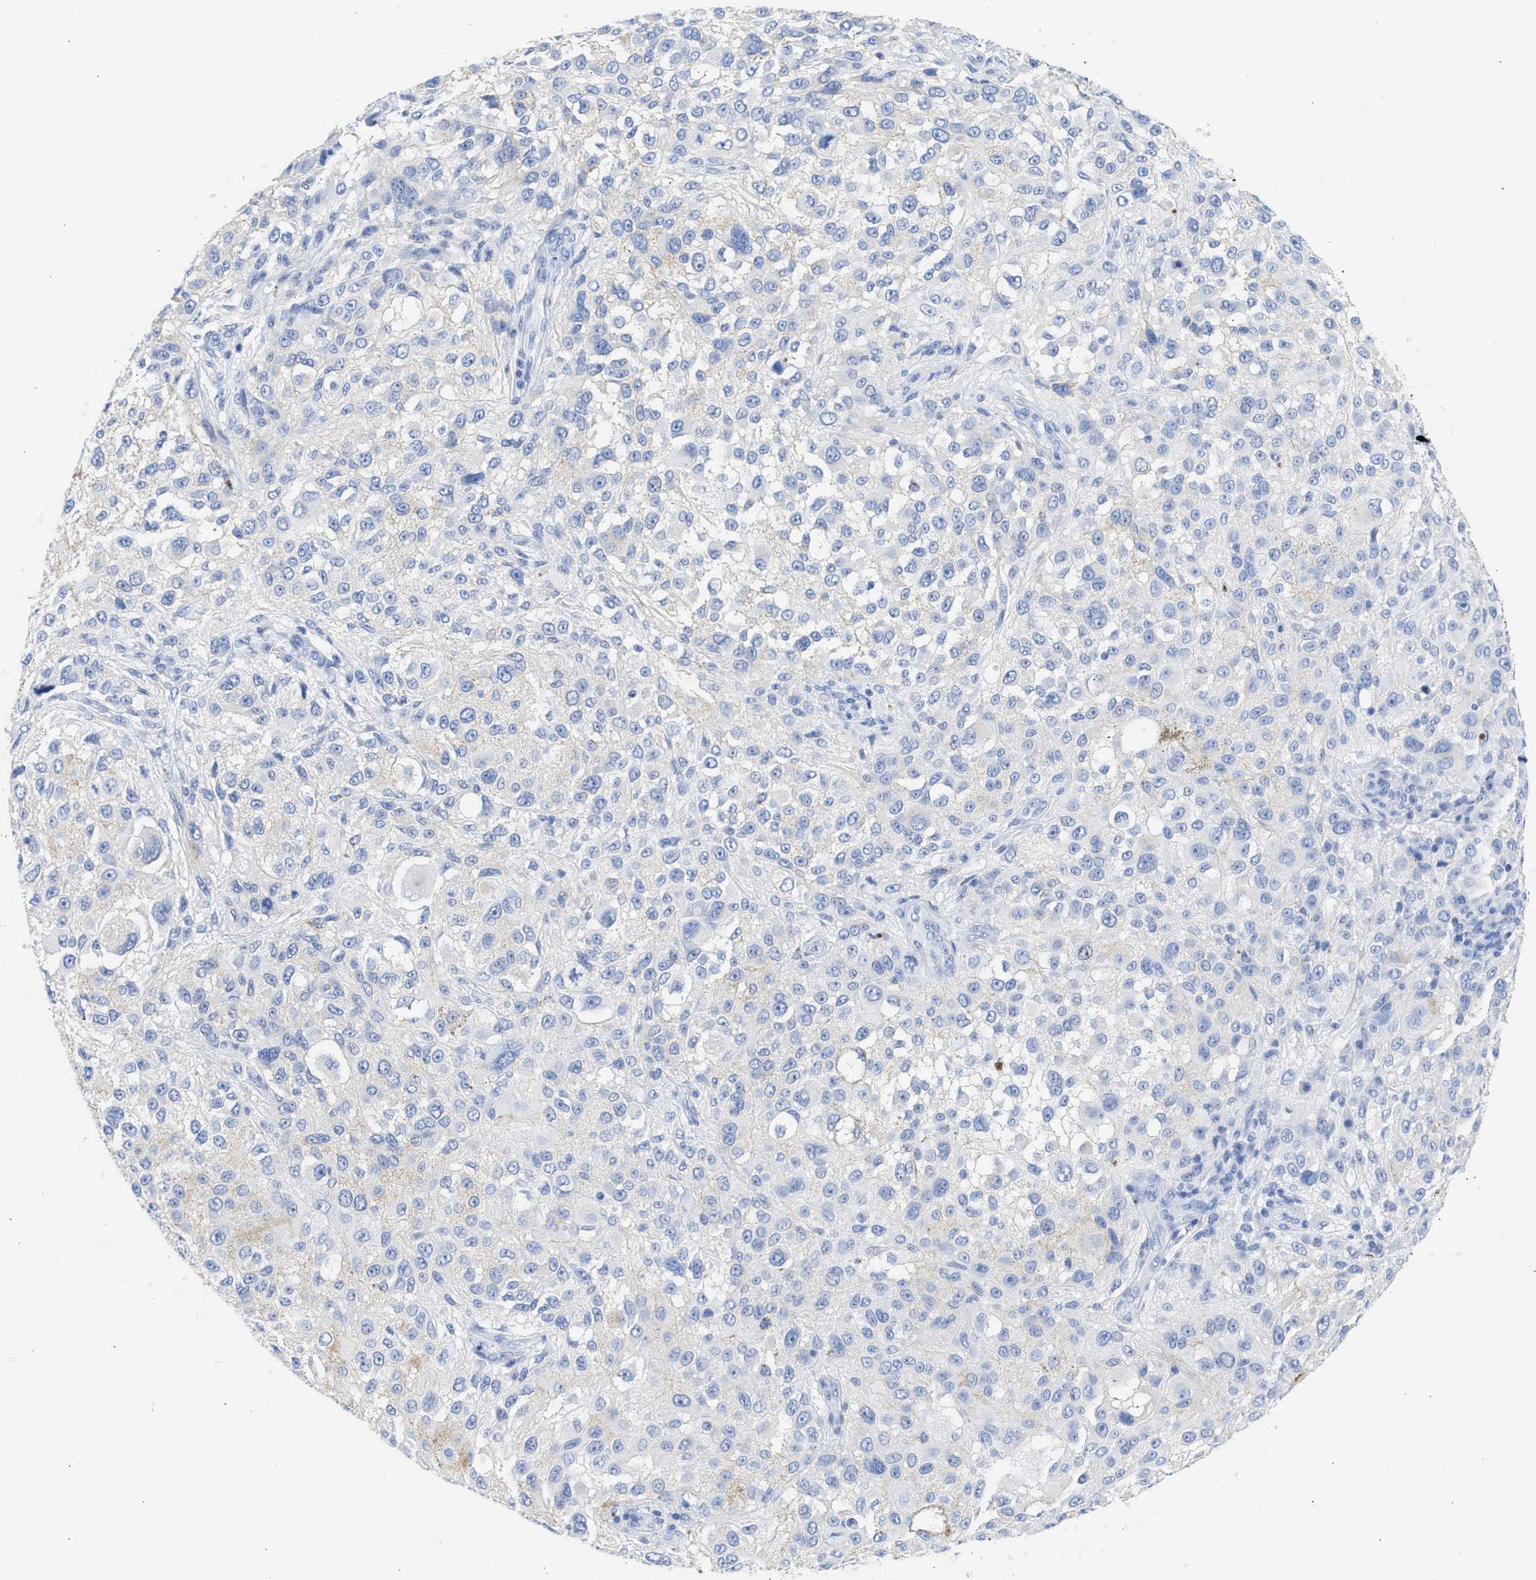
{"staining": {"intensity": "negative", "quantity": "none", "location": "none"}, "tissue": "melanoma", "cell_type": "Tumor cells", "image_type": "cancer", "snomed": [{"axis": "morphology", "description": "Necrosis, NOS"}, {"axis": "morphology", "description": "Malignant melanoma, NOS"}, {"axis": "topography", "description": "Skin"}], "caption": "There is no significant staining in tumor cells of malignant melanoma. Nuclei are stained in blue.", "gene": "NCAM1", "patient": {"sex": "female", "age": 87}}